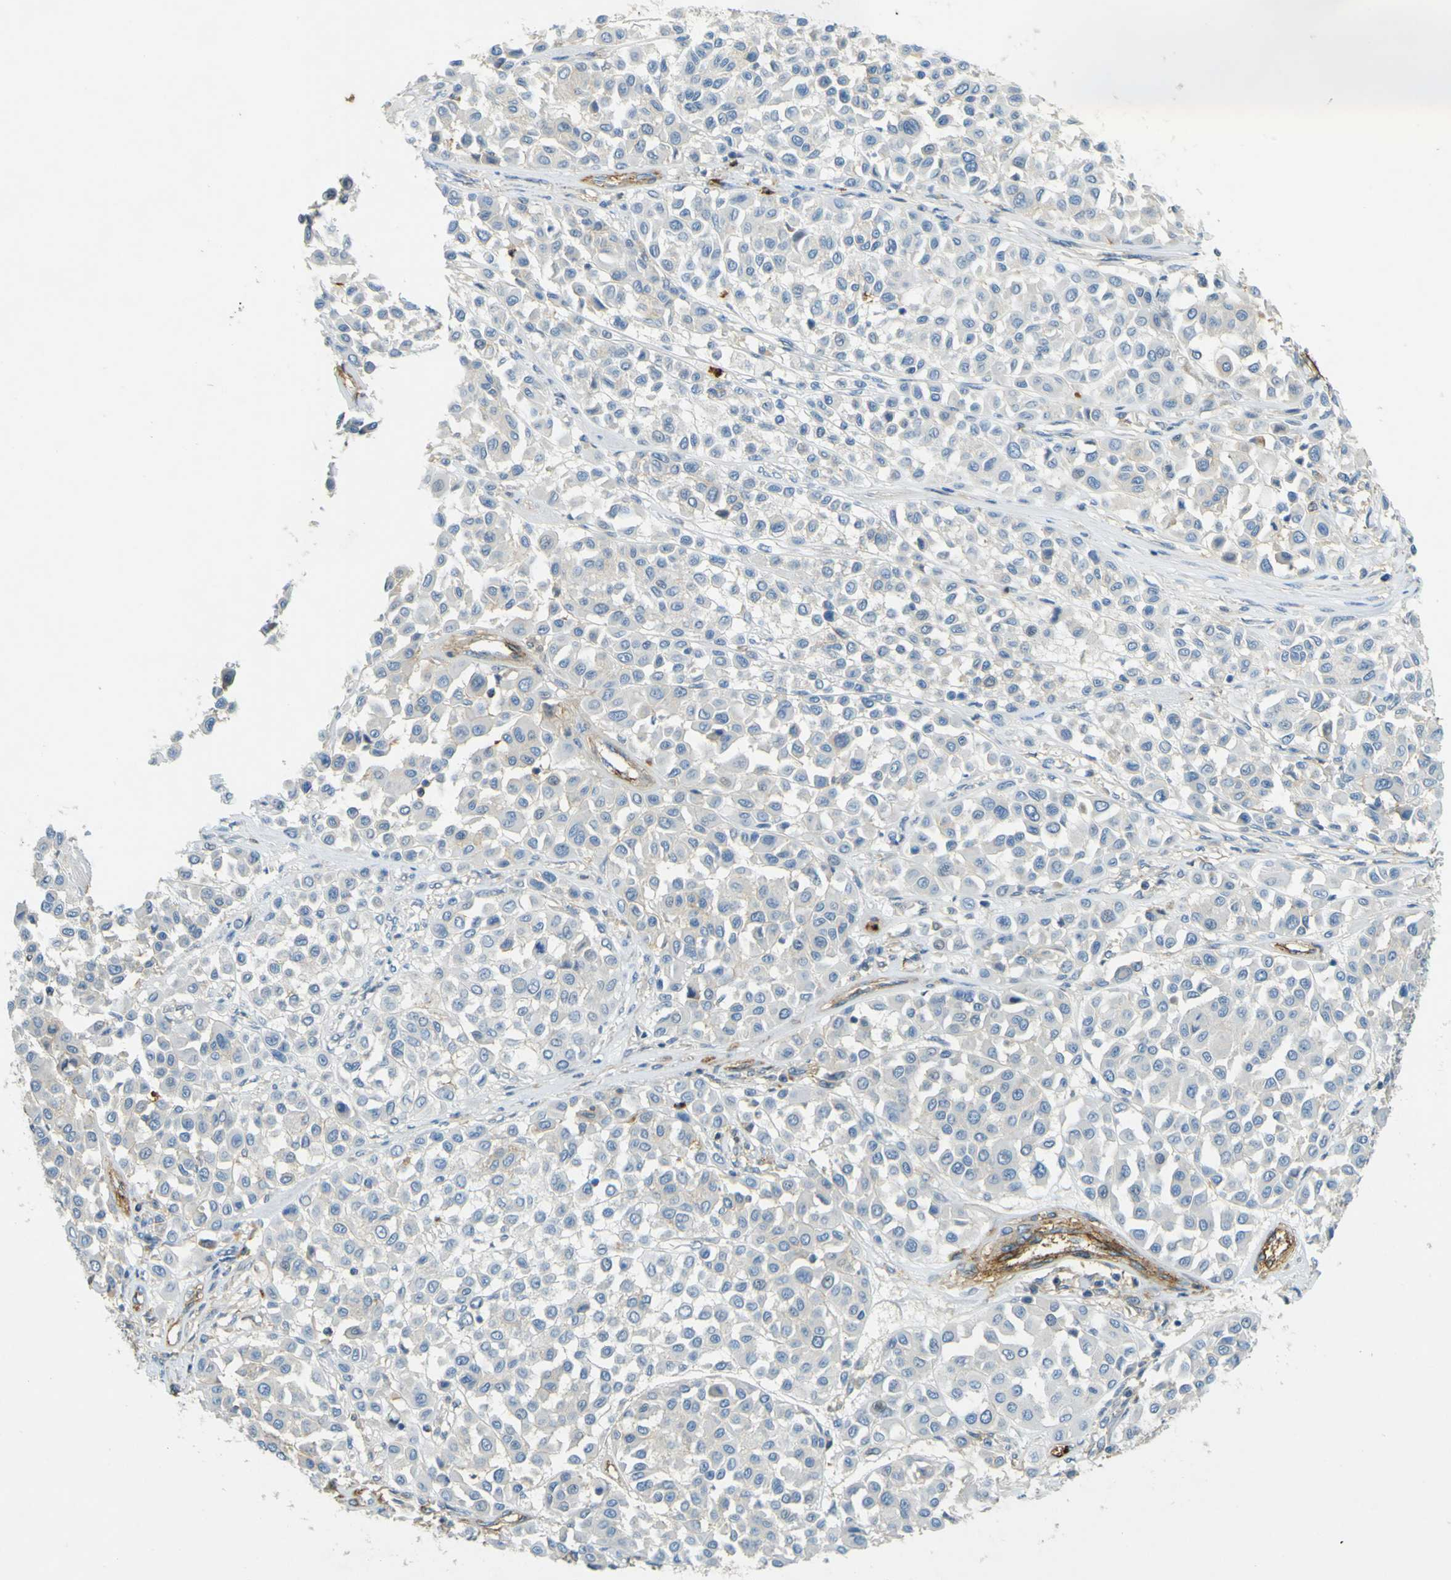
{"staining": {"intensity": "negative", "quantity": "none", "location": "none"}, "tissue": "melanoma", "cell_type": "Tumor cells", "image_type": "cancer", "snomed": [{"axis": "morphology", "description": "Malignant melanoma, Metastatic site"}, {"axis": "topography", "description": "Soft tissue"}], "caption": "An image of human melanoma is negative for staining in tumor cells.", "gene": "PLXDC1", "patient": {"sex": "male", "age": 41}}